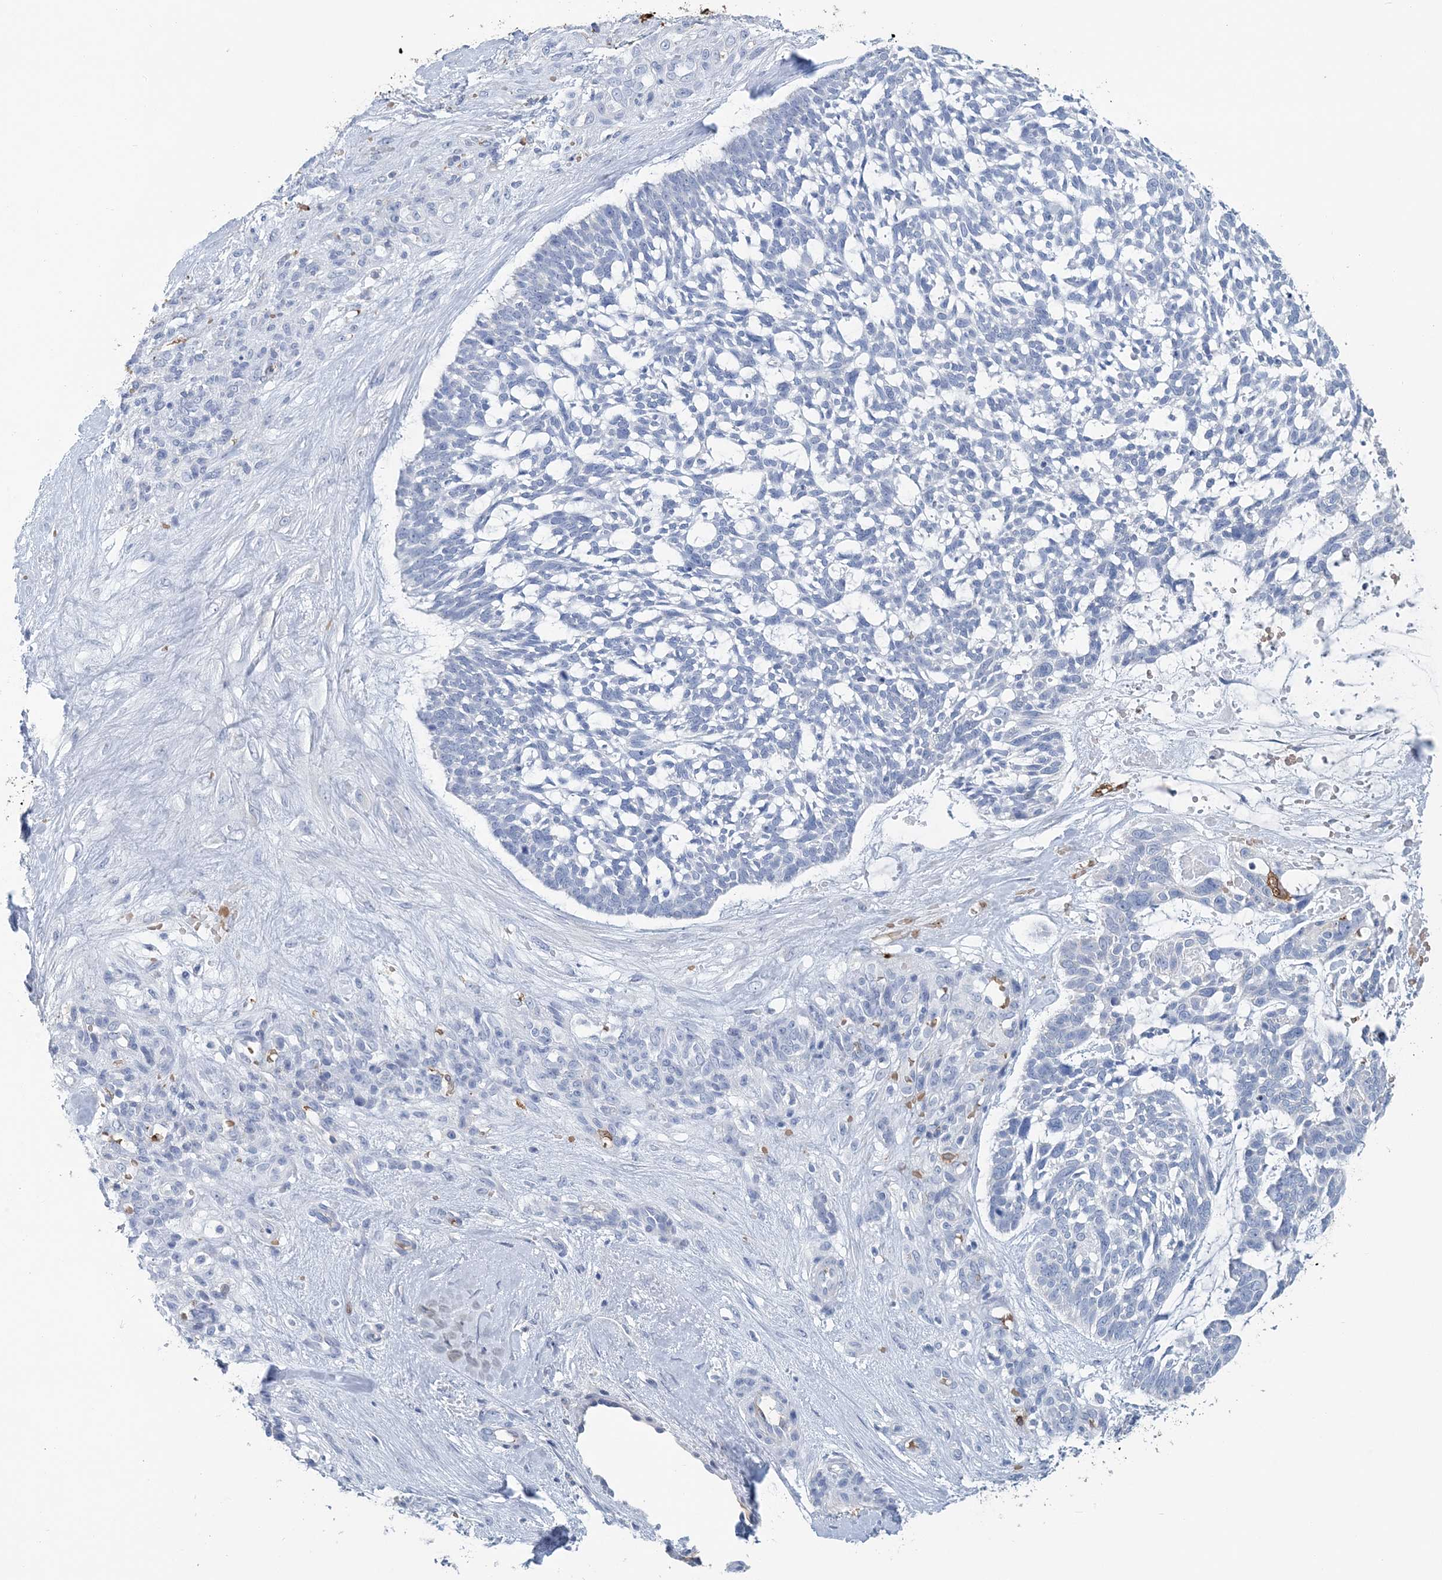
{"staining": {"intensity": "negative", "quantity": "none", "location": "none"}, "tissue": "skin cancer", "cell_type": "Tumor cells", "image_type": "cancer", "snomed": [{"axis": "morphology", "description": "Basal cell carcinoma"}, {"axis": "topography", "description": "Skin"}], "caption": "Tumor cells show no significant expression in skin cancer.", "gene": "HBD", "patient": {"sex": "male", "age": 88}}